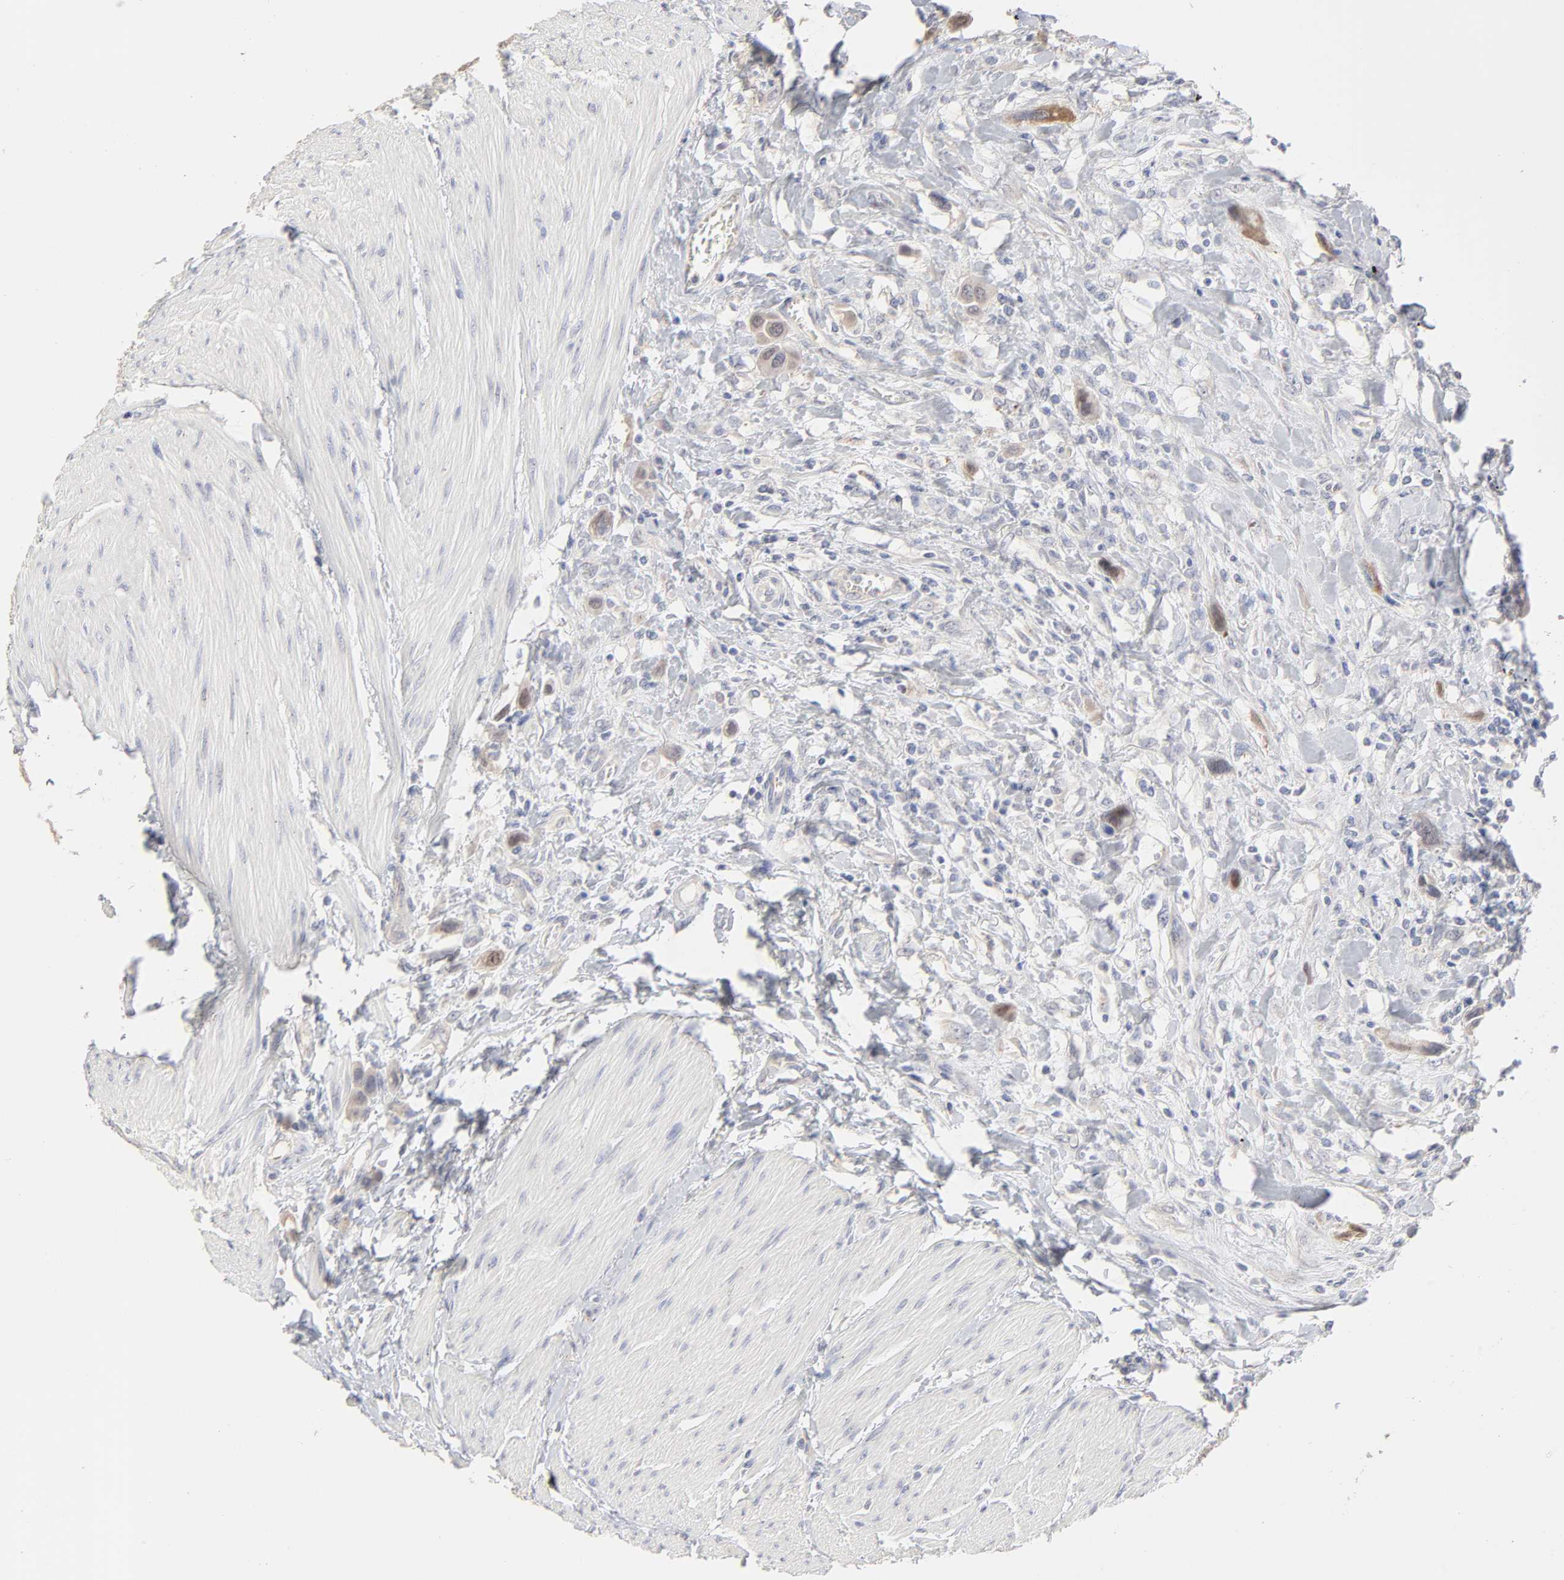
{"staining": {"intensity": "weak", "quantity": ">75%", "location": "cytoplasmic/membranous"}, "tissue": "urothelial cancer", "cell_type": "Tumor cells", "image_type": "cancer", "snomed": [{"axis": "morphology", "description": "Urothelial carcinoma, High grade"}, {"axis": "topography", "description": "Urinary bladder"}], "caption": "Immunohistochemical staining of human urothelial cancer shows weak cytoplasmic/membranous protein staining in about >75% of tumor cells. Immunohistochemistry (ihc) stains the protein in brown and the nuclei are stained blue.", "gene": "DNAL4", "patient": {"sex": "male", "age": 50}}